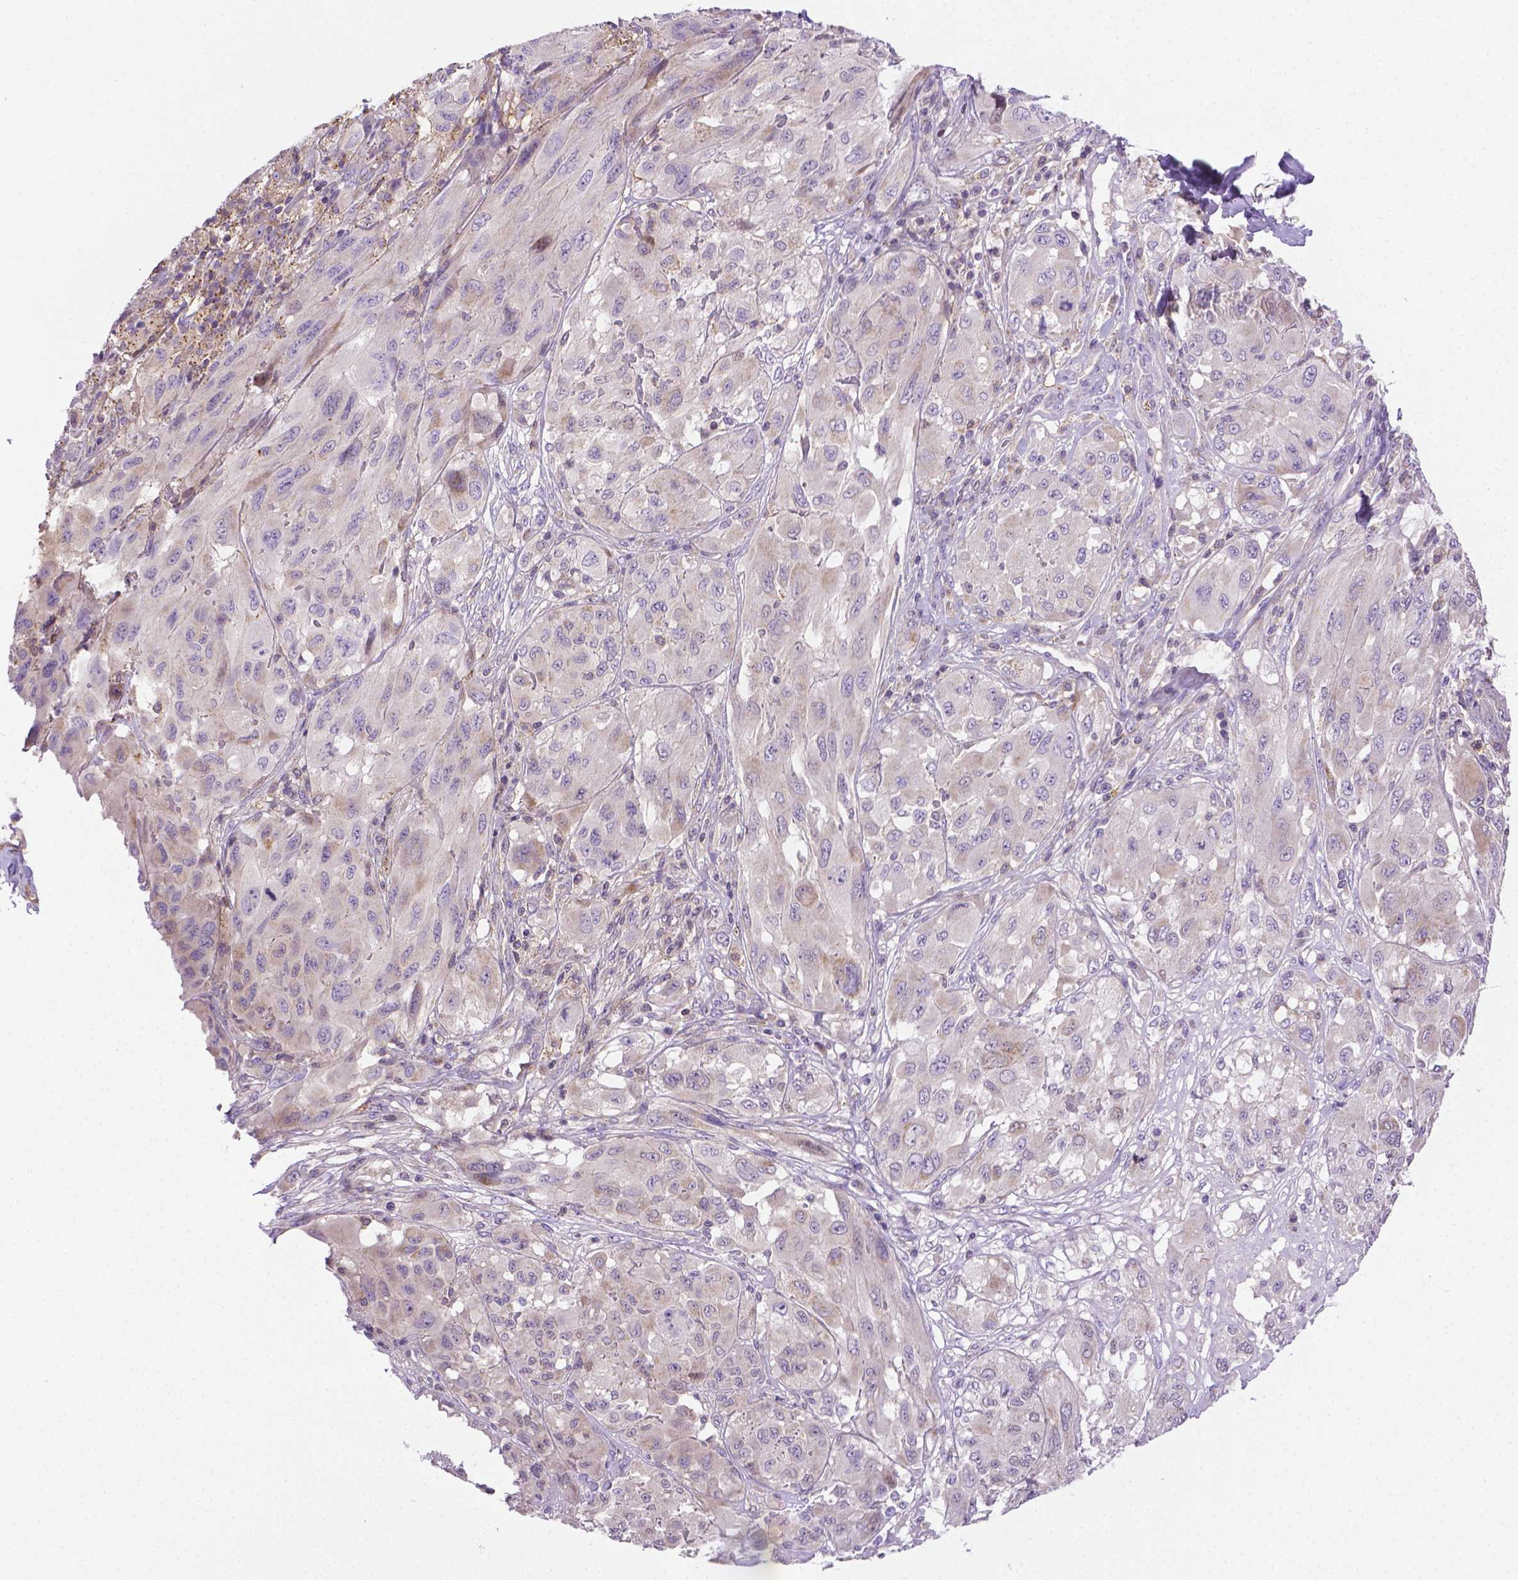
{"staining": {"intensity": "negative", "quantity": "none", "location": "none"}, "tissue": "melanoma", "cell_type": "Tumor cells", "image_type": "cancer", "snomed": [{"axis": "morphology", "description": "Malignant melanoma, NOS"}, {"axis": "topography", "description": "Skin"}], "caption": "Immunohistochemical staining of malignant melanoma displays no significant expression in tumor cells.", "gene": "SLC51B", "patient": {"sex": "female", "age": 91}}